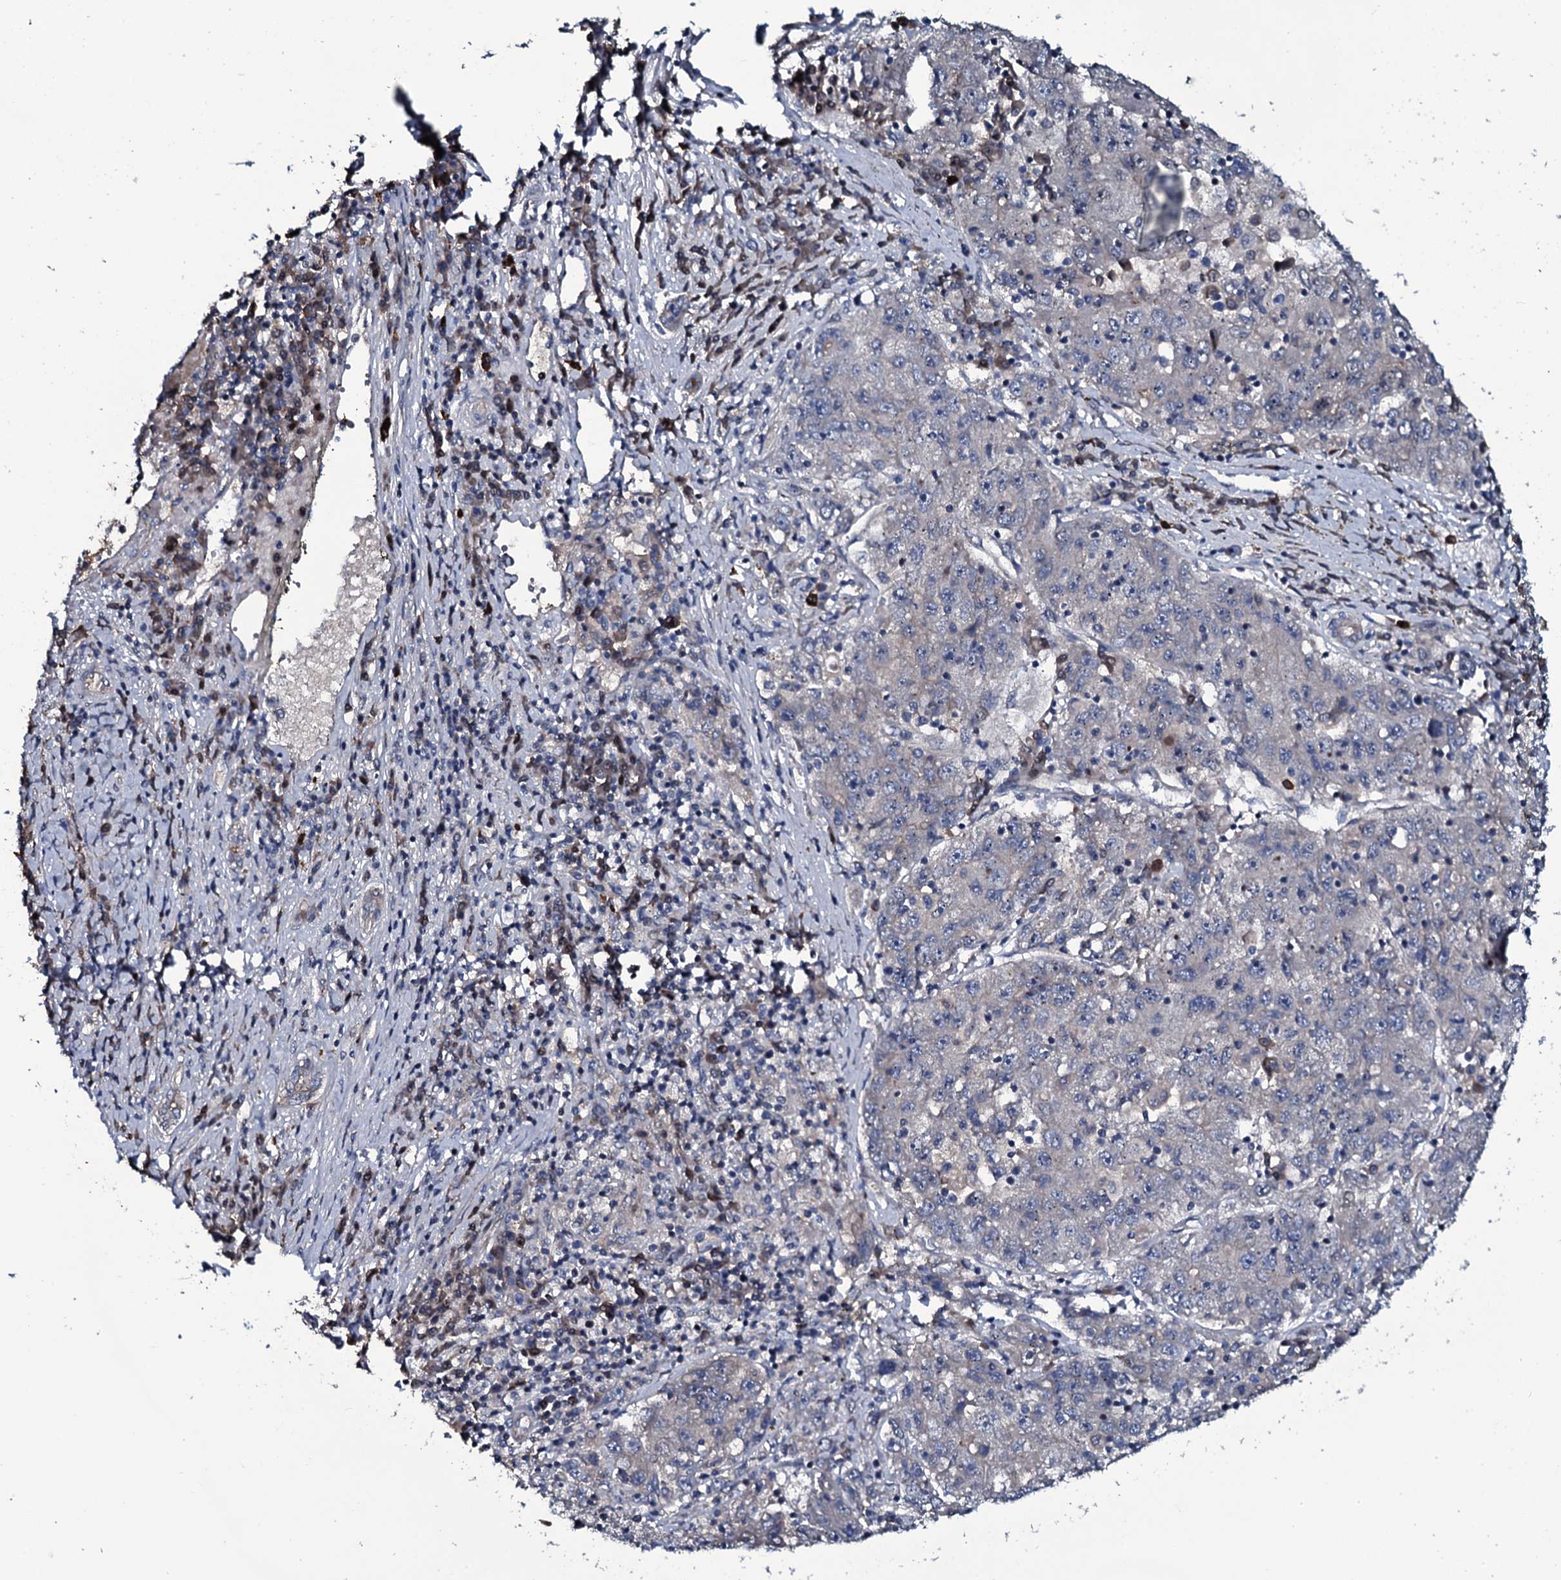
{"staining": {"intensity": "negative", "quantity": "none", "location": "none"}, "tissue": "liver cancer", "cell_type": "Tumor cells", "image_type": "cancer", "snomed": [{"axis": "morphology", "description": "Carcinoma, Hepatocellular, NOS"}, {"axis": "topography", "description": "Liver"}], "caption": "Hepatocellular carcinoma (liver) was stained to show a protein in brown. There is no significant staining in tumor cells.", "gene": "LYG2", "patient": {"sex": "male", "age": 49}}